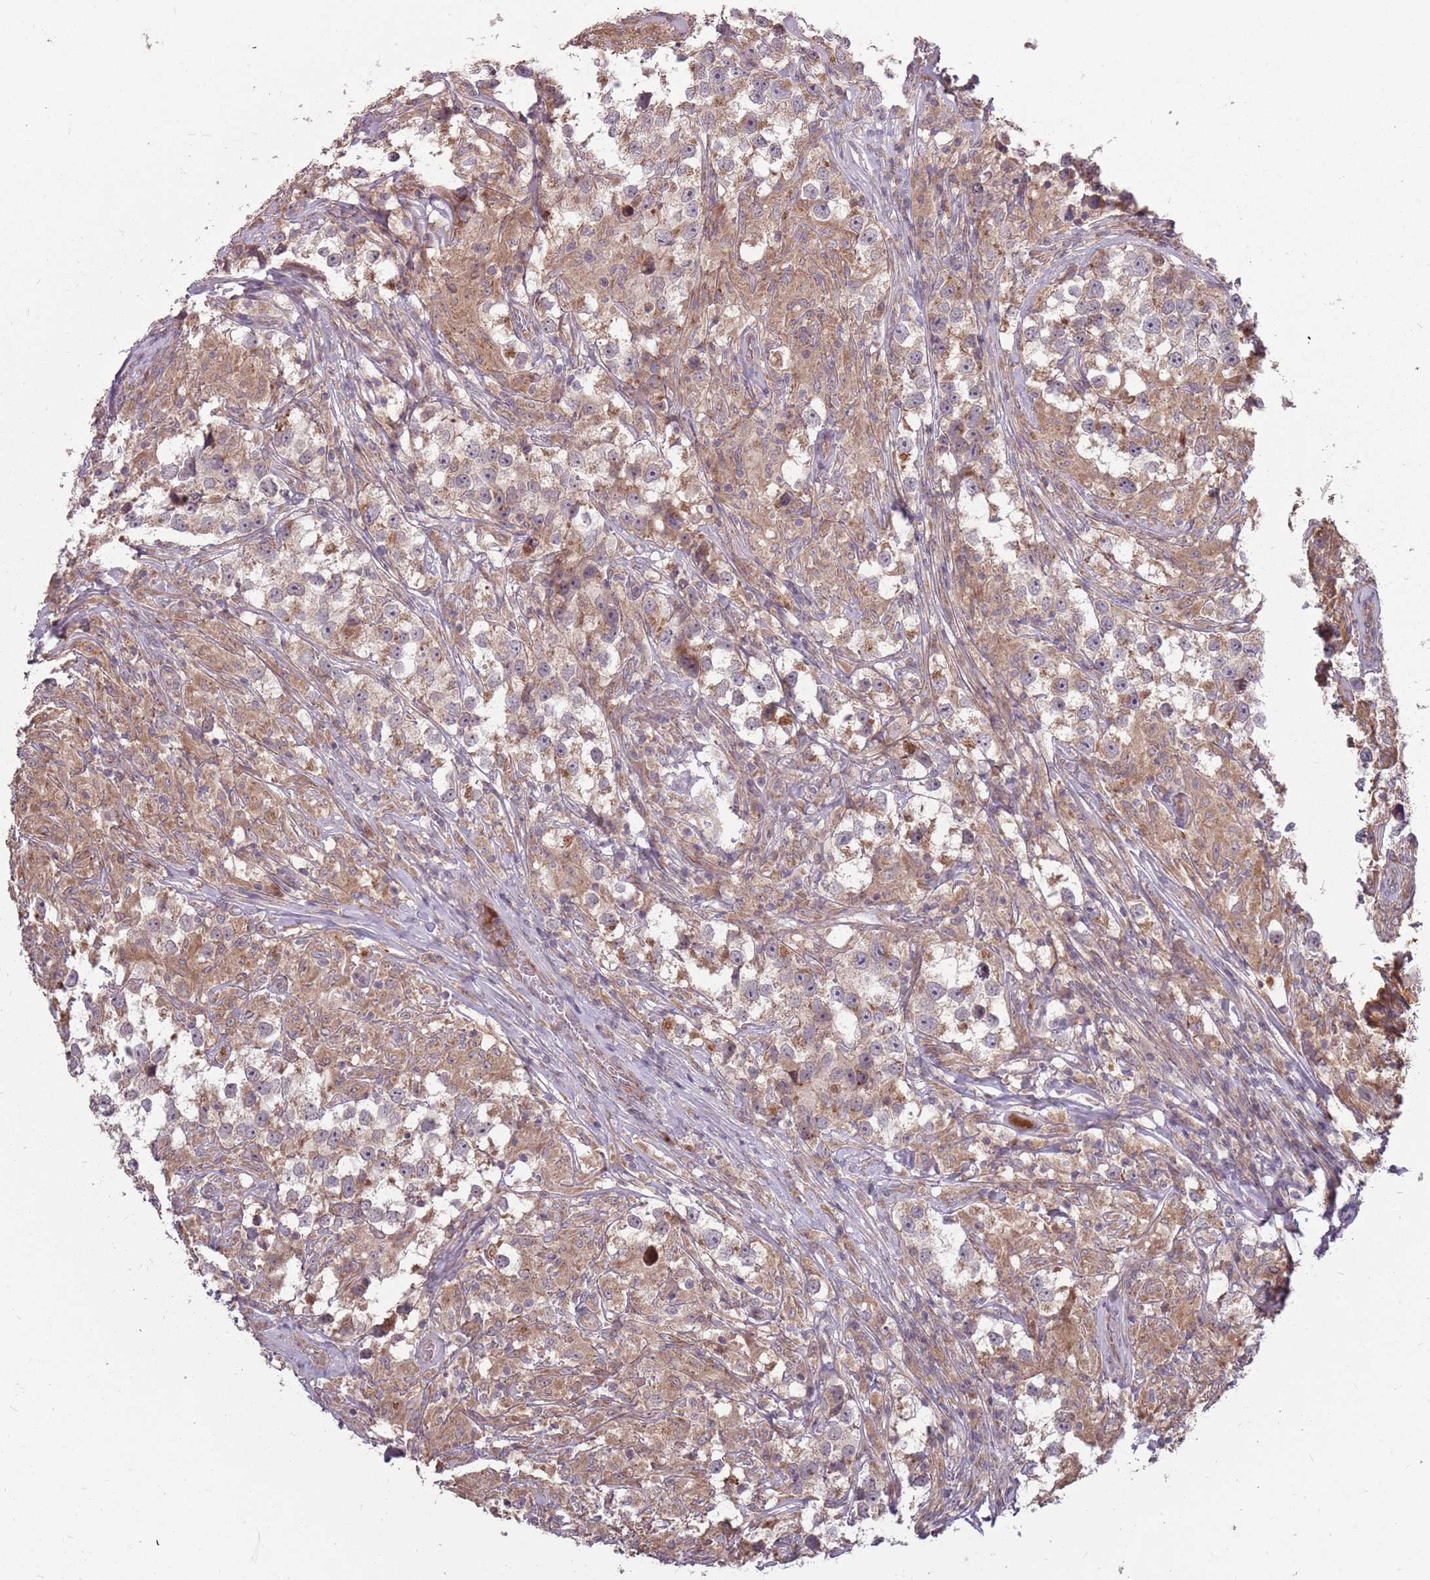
{"staining": {"intensity": "moderate", "quantity": ">75%", "location": "cytoplasmic/membranous"}, "tissue": "testis cancer", "cell_type": "Tumor cells", "image_type": "cancer", "snomed": [{"axis": "morphology", "description": "Seminoma, NOS"}, {"axis": "topography", "description": "Testis"}], "caption": "Human testis cancer (seminoma) stained for a protein (brown) shows moderate cytoplasmic/membranous positive positivity in approximately >75% of tumor cells.", "gene": "PLD6", "patient": {"sex": "male", "age": 46}}